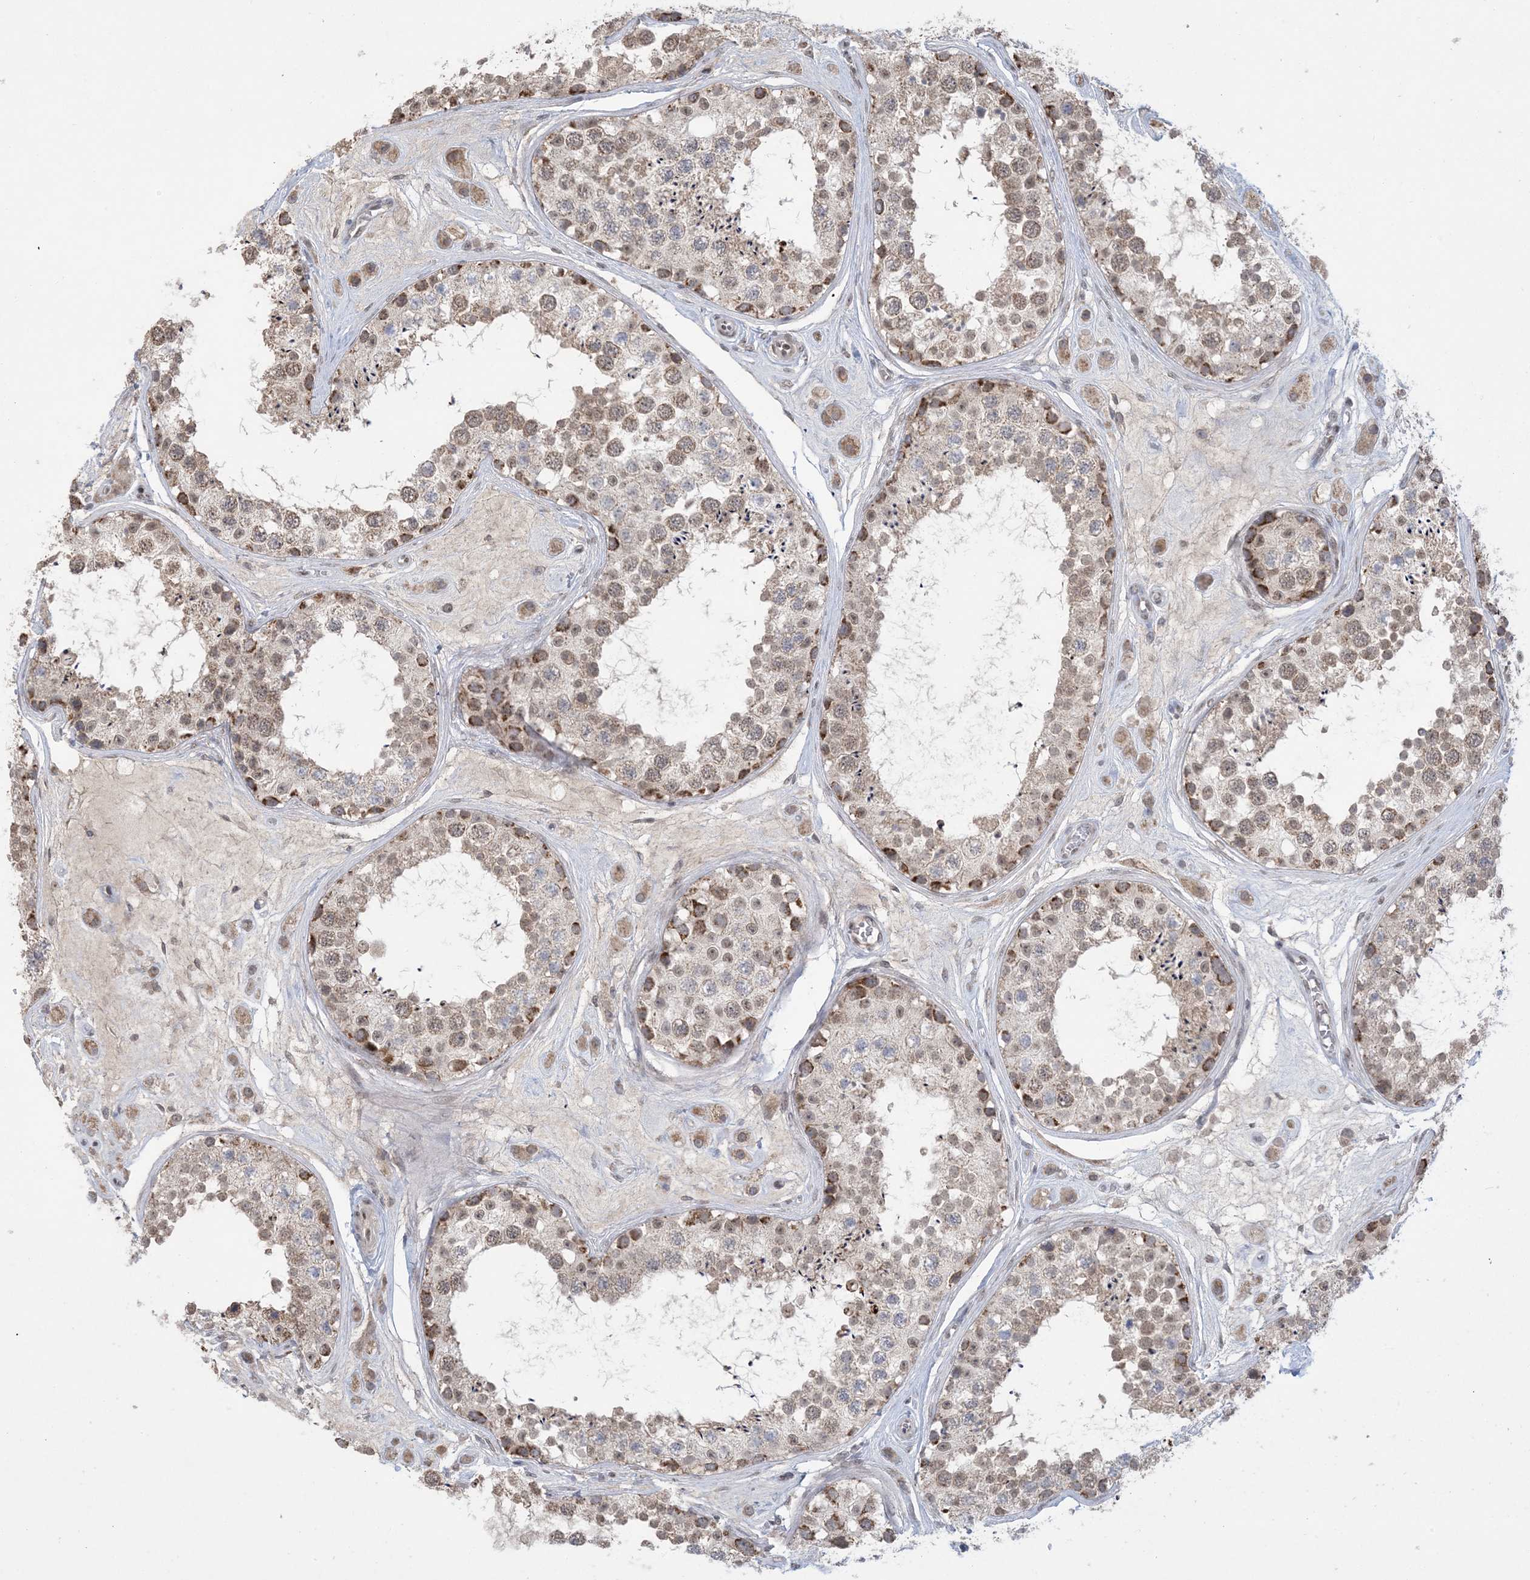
{"staining": {"intensity": "moderate", "quantity": ">75%", "location": "cytoplasmic/membranous,nuclear"}, "tissue": "testis", "cell_type": "Cells in seminiferous ducts", "image_type": "normal", "snomed": [{"axis": "morphology", "description": "Normal tissue, NOS"}, {"axis": "topography", "description": "Testis"}], "caption": "IHC photomicrograph of benign human testis stained for a protein (brown), which exhibits medium levels of moderate cytoplasmic/membranous,nuclear positivity in approximately >75% of cells in seminiferous ducts.", "gene": "TRMT10C", "patient": {"sex": "male", "age": 25}}